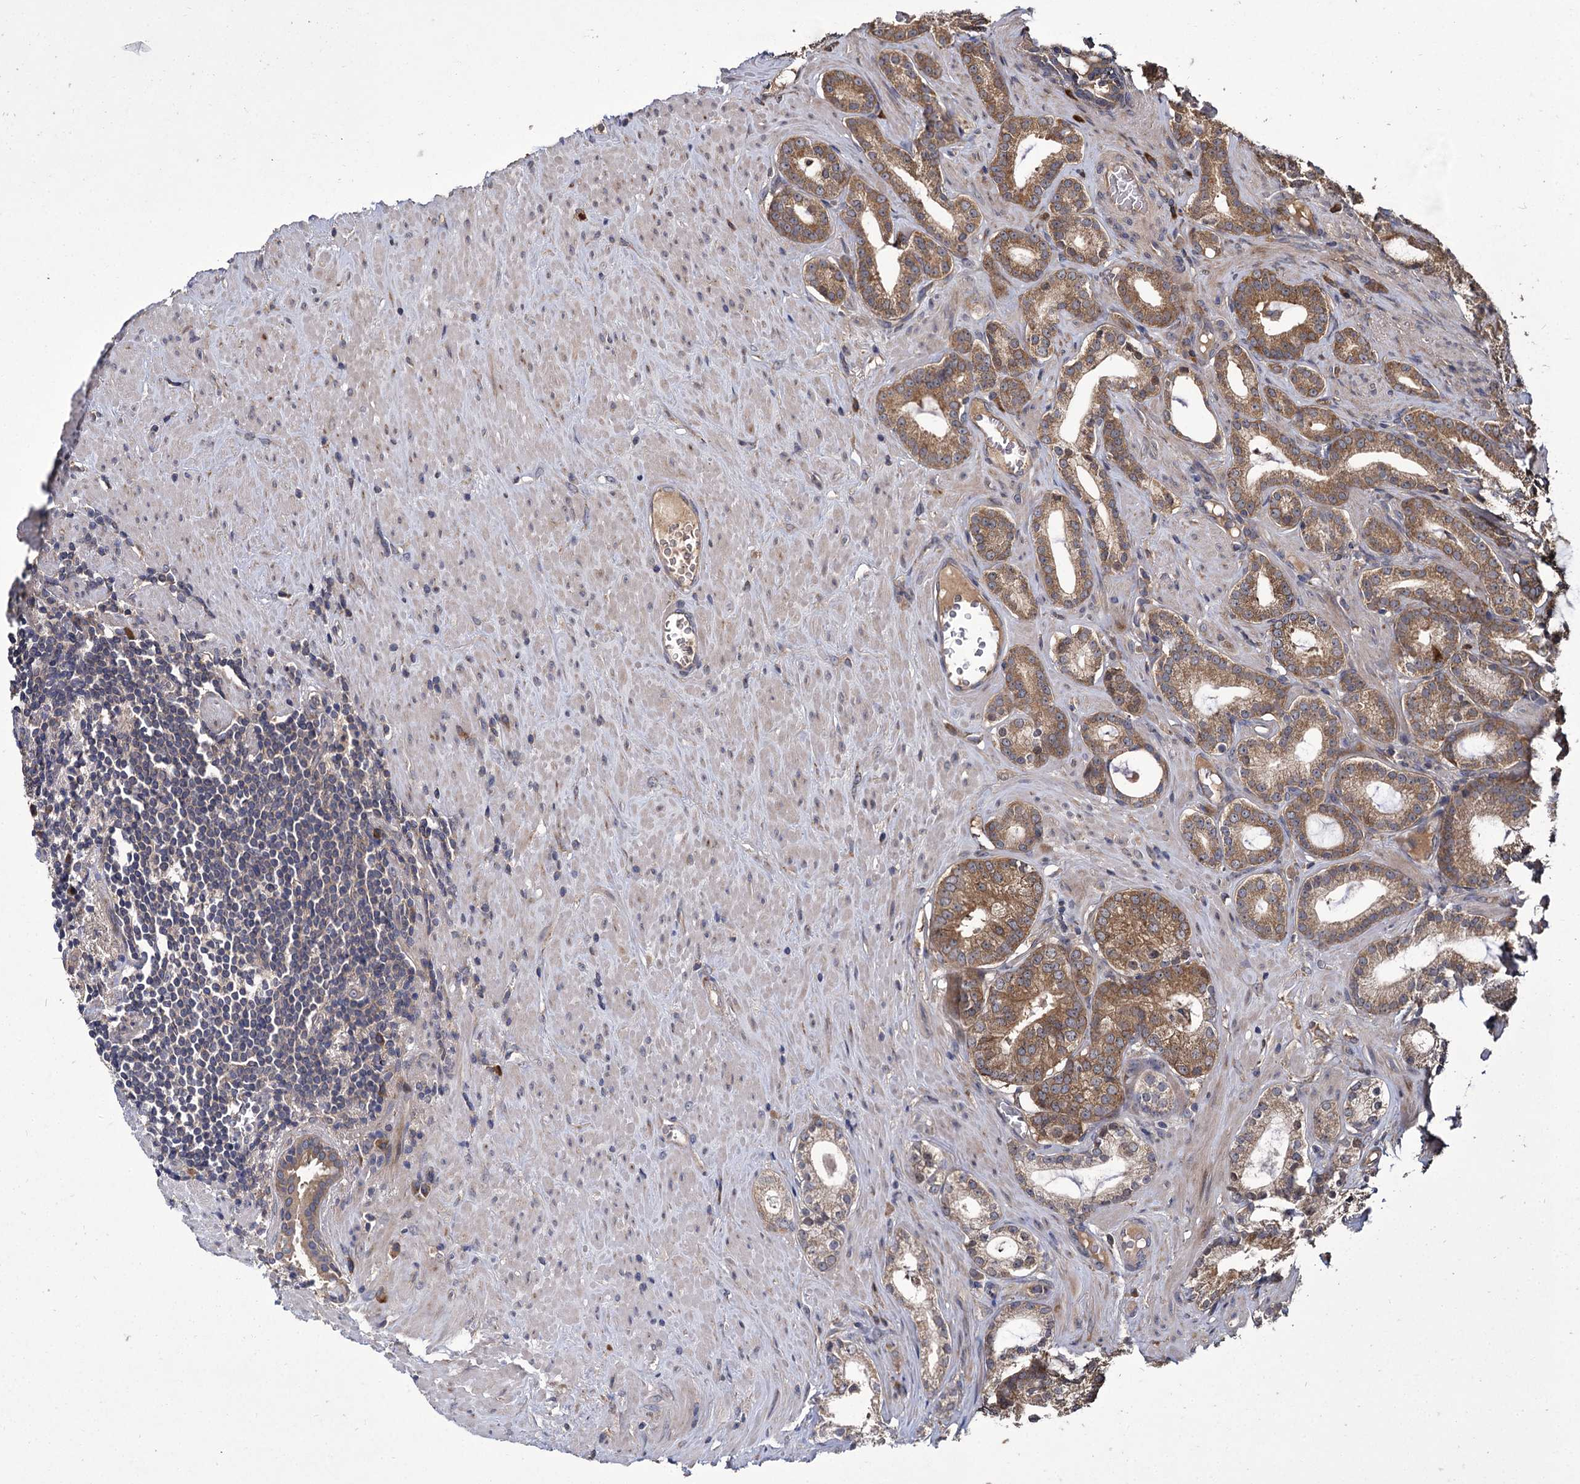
{"staining": {"intensity": "moderate", "quantity": "25%-75%", "location": "cytoplasmic/membranous"}, "tissue": "prostate cancer", "cell_type": "Tumor cells", "image_type": "cancer", "snomed": [{"axis": "morphology", "description": "Adenocarcinoma, Low grade"}, {"axis": "topography", "description": "Prostate"}], "caption": "A medium amount of moderate cytoplasmic/membranous expression is appreciated in approximately 25%-75% of tumor cells in prostate cancer tissue.", "gene": "INPPL1", "patient": {"sex": "male", "age": 71}}